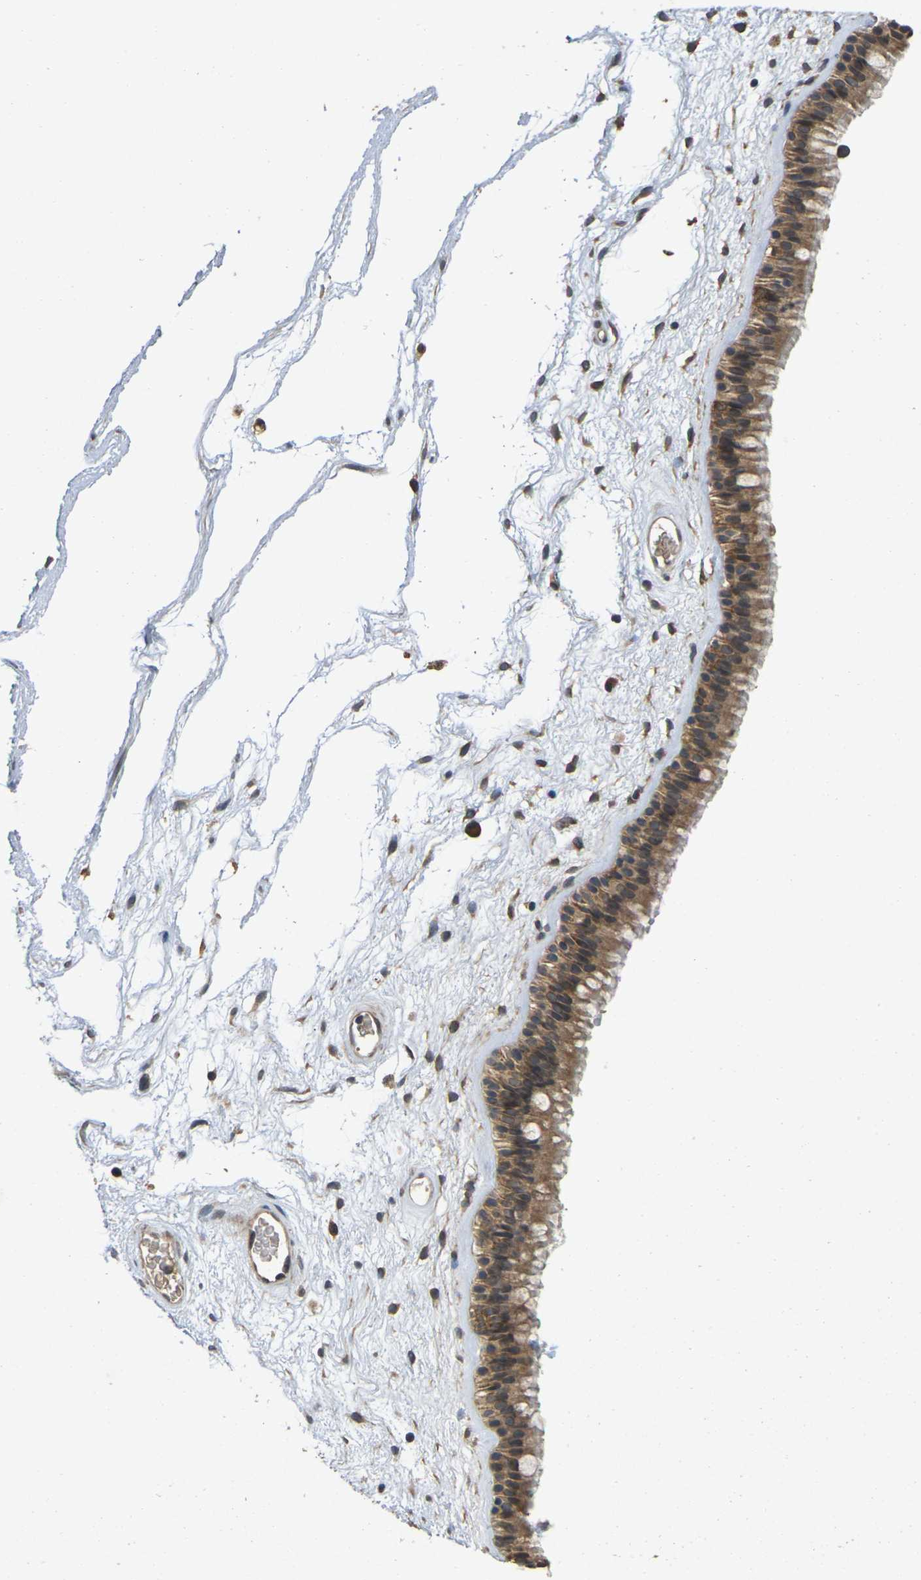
{"staining": {"intensity": "moderate", "quantity": ">75%", "location": "cytoplasmic/membranous"}, "tissue": "nasopharynx", "cell_type": "Respiratory epithelial cells", "image_type": "normal", "snomed": [{"axis": "morphology", "description": "Normal tissue, NOS"}, {"axis": "morphology", "description": "Inflammation, NOS"}, {"axis": "topography", "description": "Nasopharynx"}], "caption": "Brown immunohistochemical staining in unremarkable nasopharynx exhibits moderate cytoplasmic/membranous expression in about >75% of respiratory epithelial cells.", "gene": "ERN1", "patient": {"sex": "male", "age": 48}}